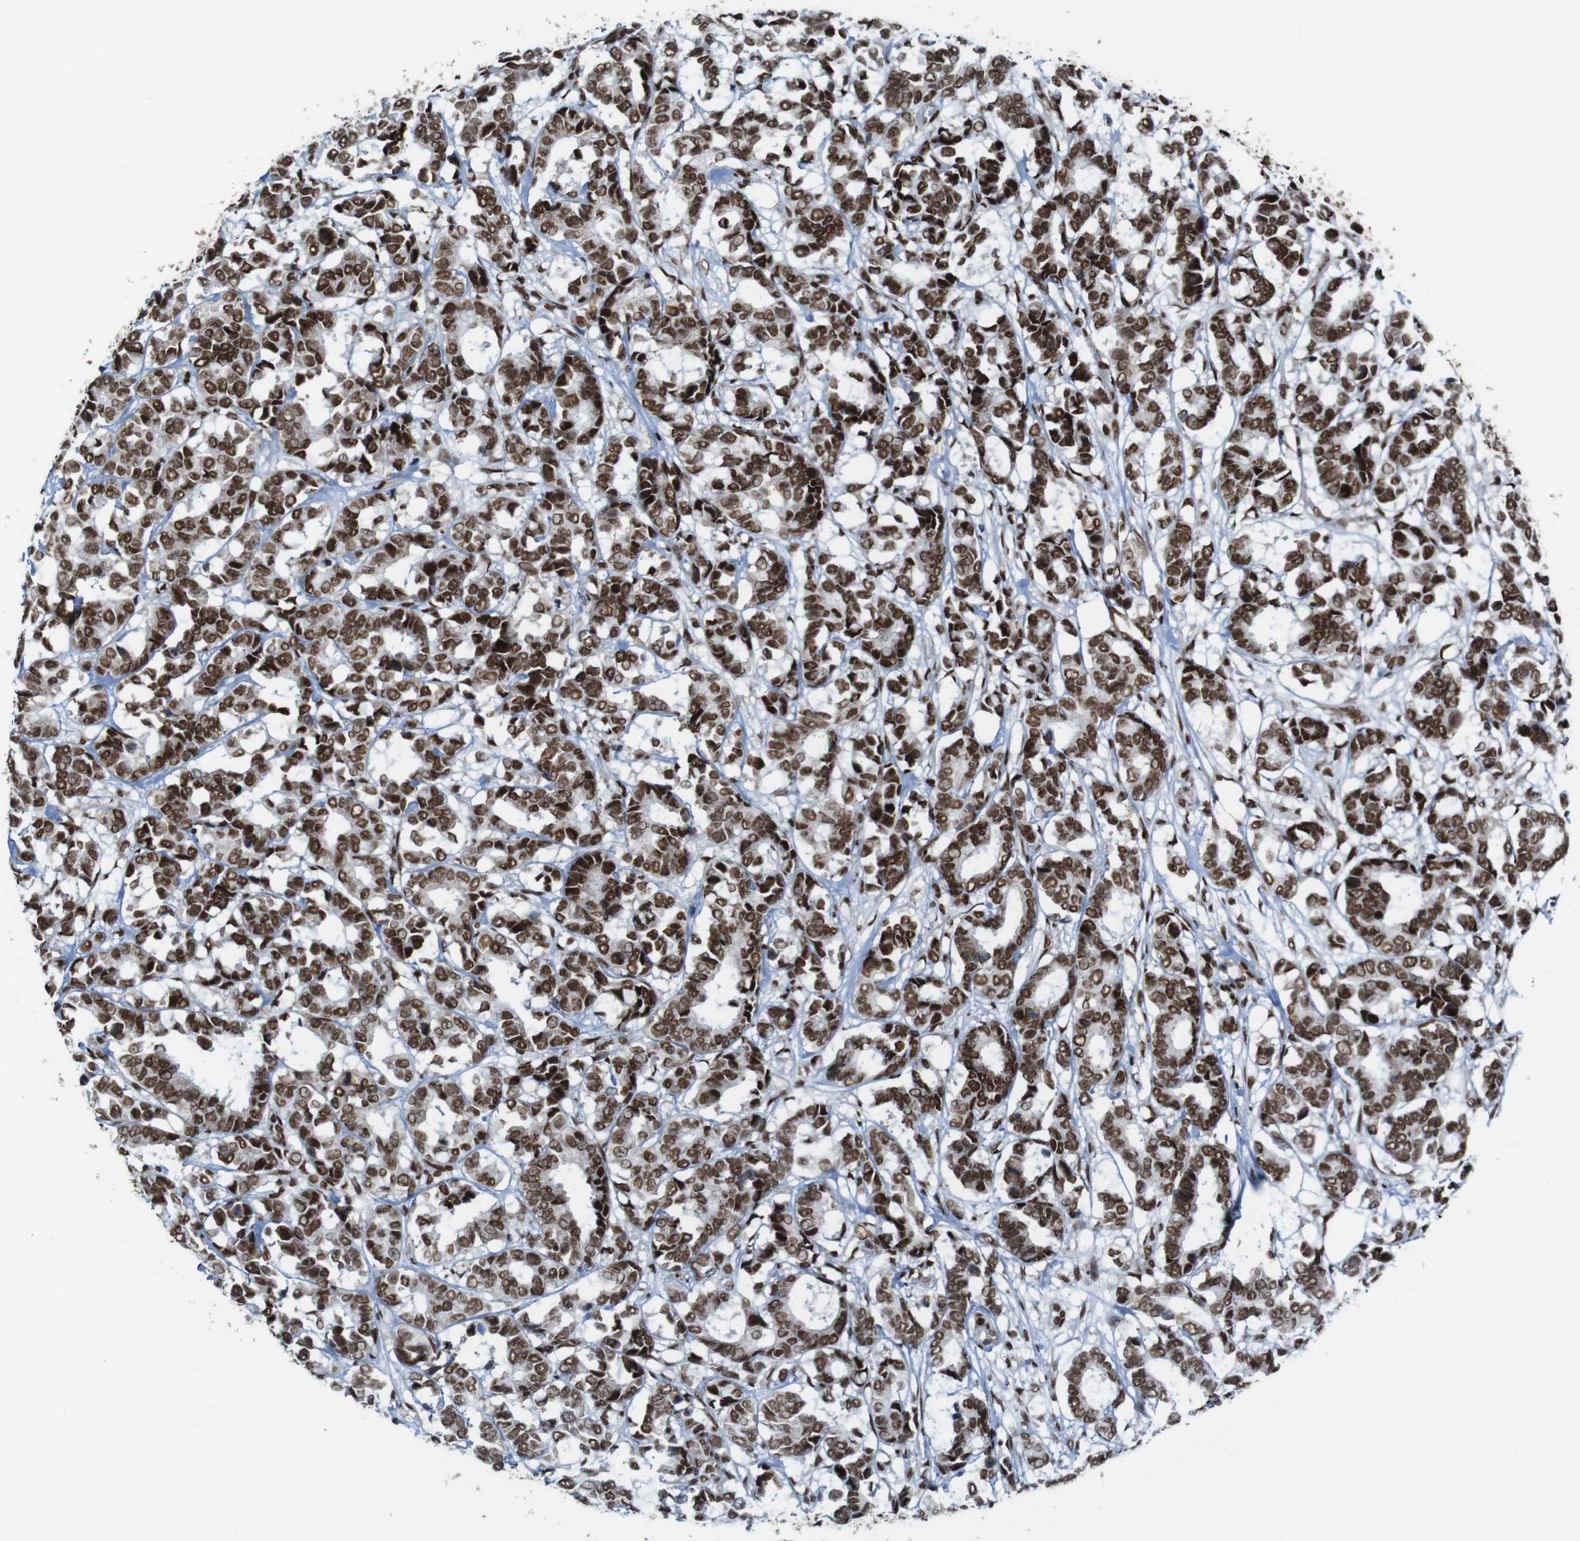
{"staining": {"intensity": "strong", "quantity": ">75%", "location": "nuclear"}, "tissue": "breast cancer", "cell_type": "Tumor cells", "image_type": "cancer", "snomed": [{"axis": "morphology", "description": "Duct carcinoma"}, {"axis": "topography", "description": "Breast"}], "caption": "Breast cancer tissue displays strong nuclear expression in approximately >75% of tumor cells", "gene": "ROMO1", "patient": {"sex": "female", "age": 87}}